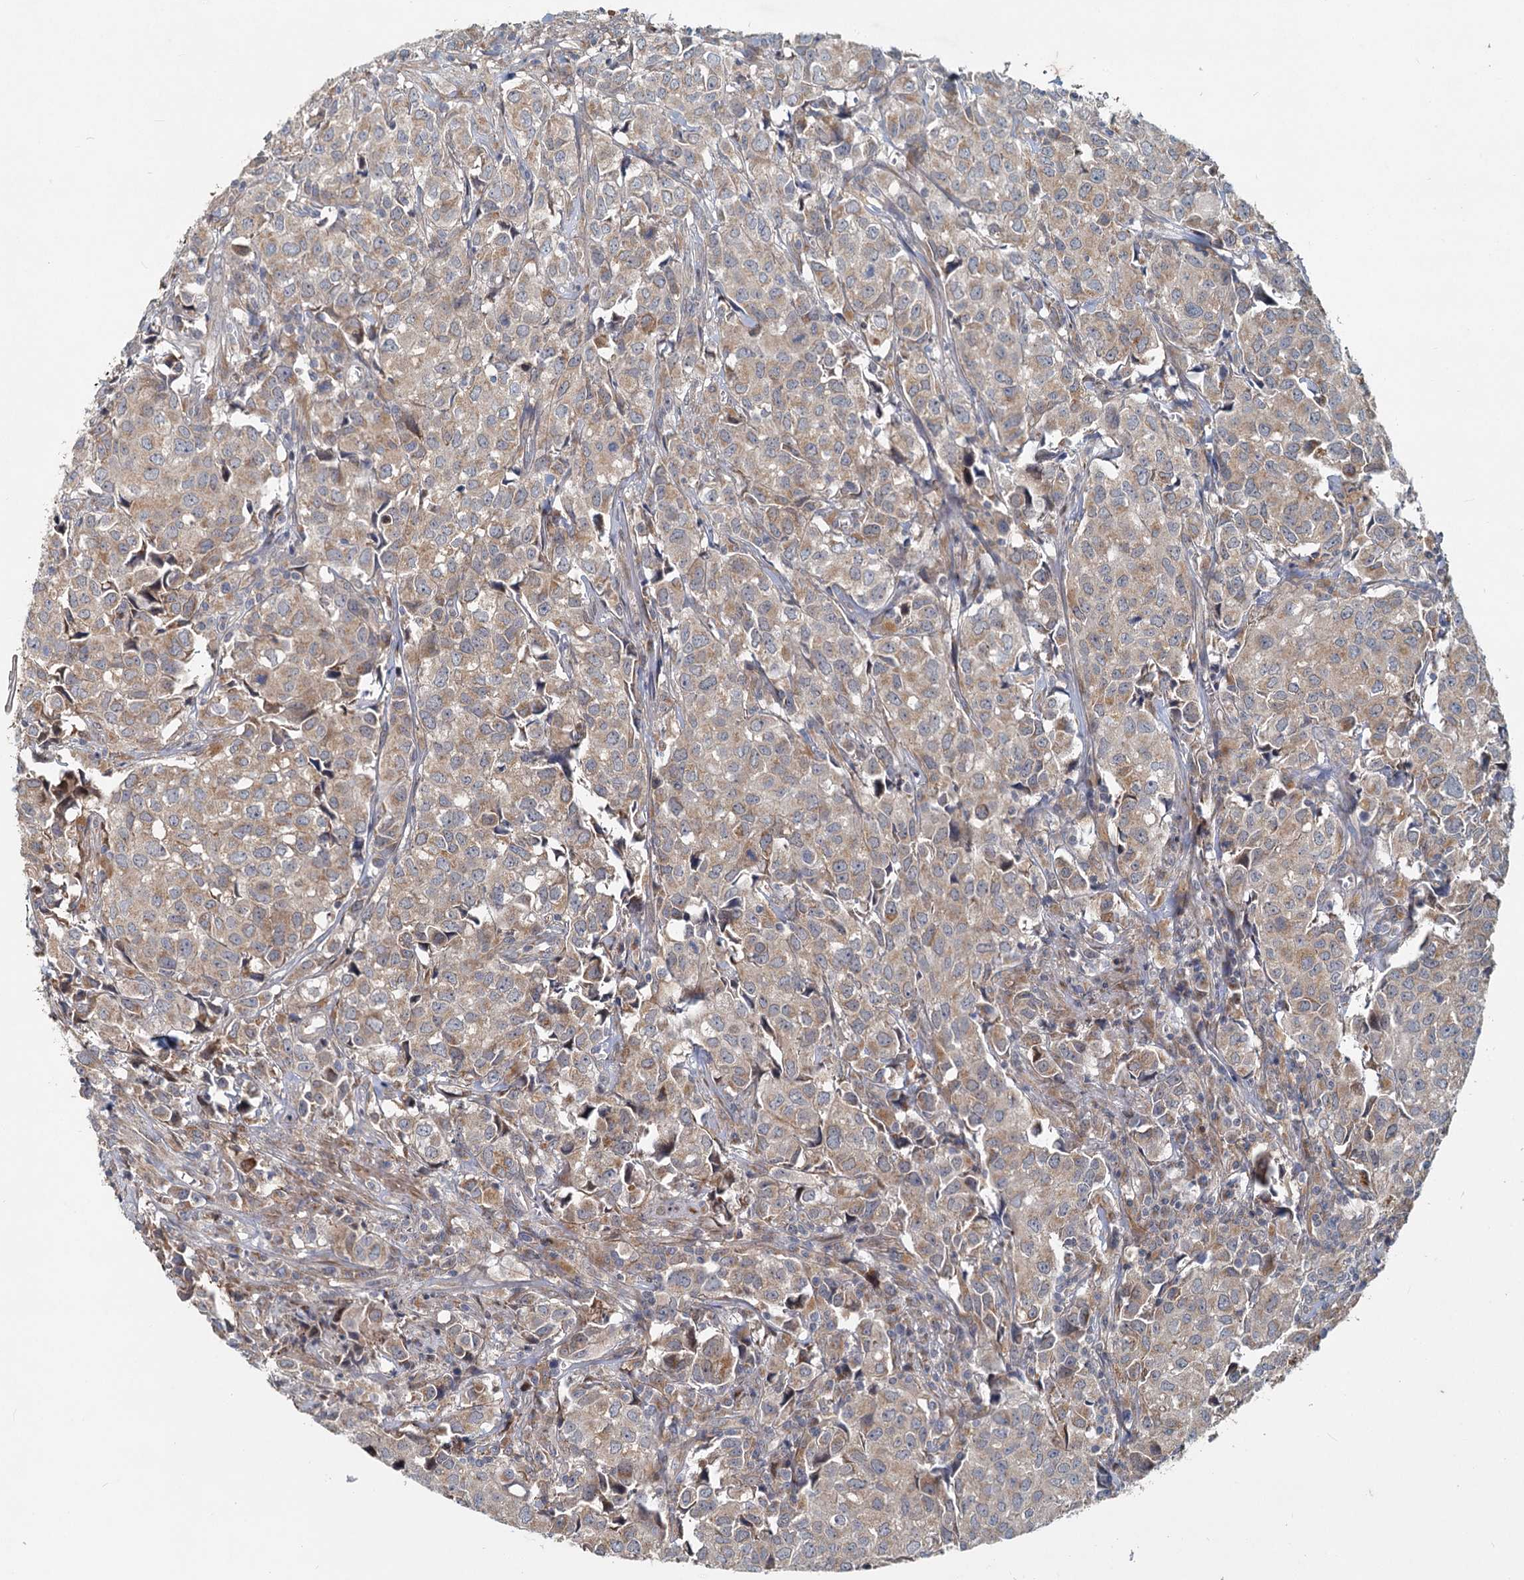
{"staining": {"intensity": "weak", "quantity": "25%-75%", "location": "cytoplasmic/membranous"}, "tissue": "urothelial cancer", "cell_type": "Tumor cells", "image_type": "cancer", "snomed": [{"axis": "morphology", "description": "Urothelial carcinoma, High grade"}, {"axis": "topography", "description": "Urinary bladder"}], "caption": "The image demonstrates immunohistochemical staining of urothelial carcinoma (high-grade). There is weak cytoplasmic/membranous expression is present in about 25%-75% of tumor cells.", "gene": "ADCY2", "patient": {"sex": "female", "age": 75}}